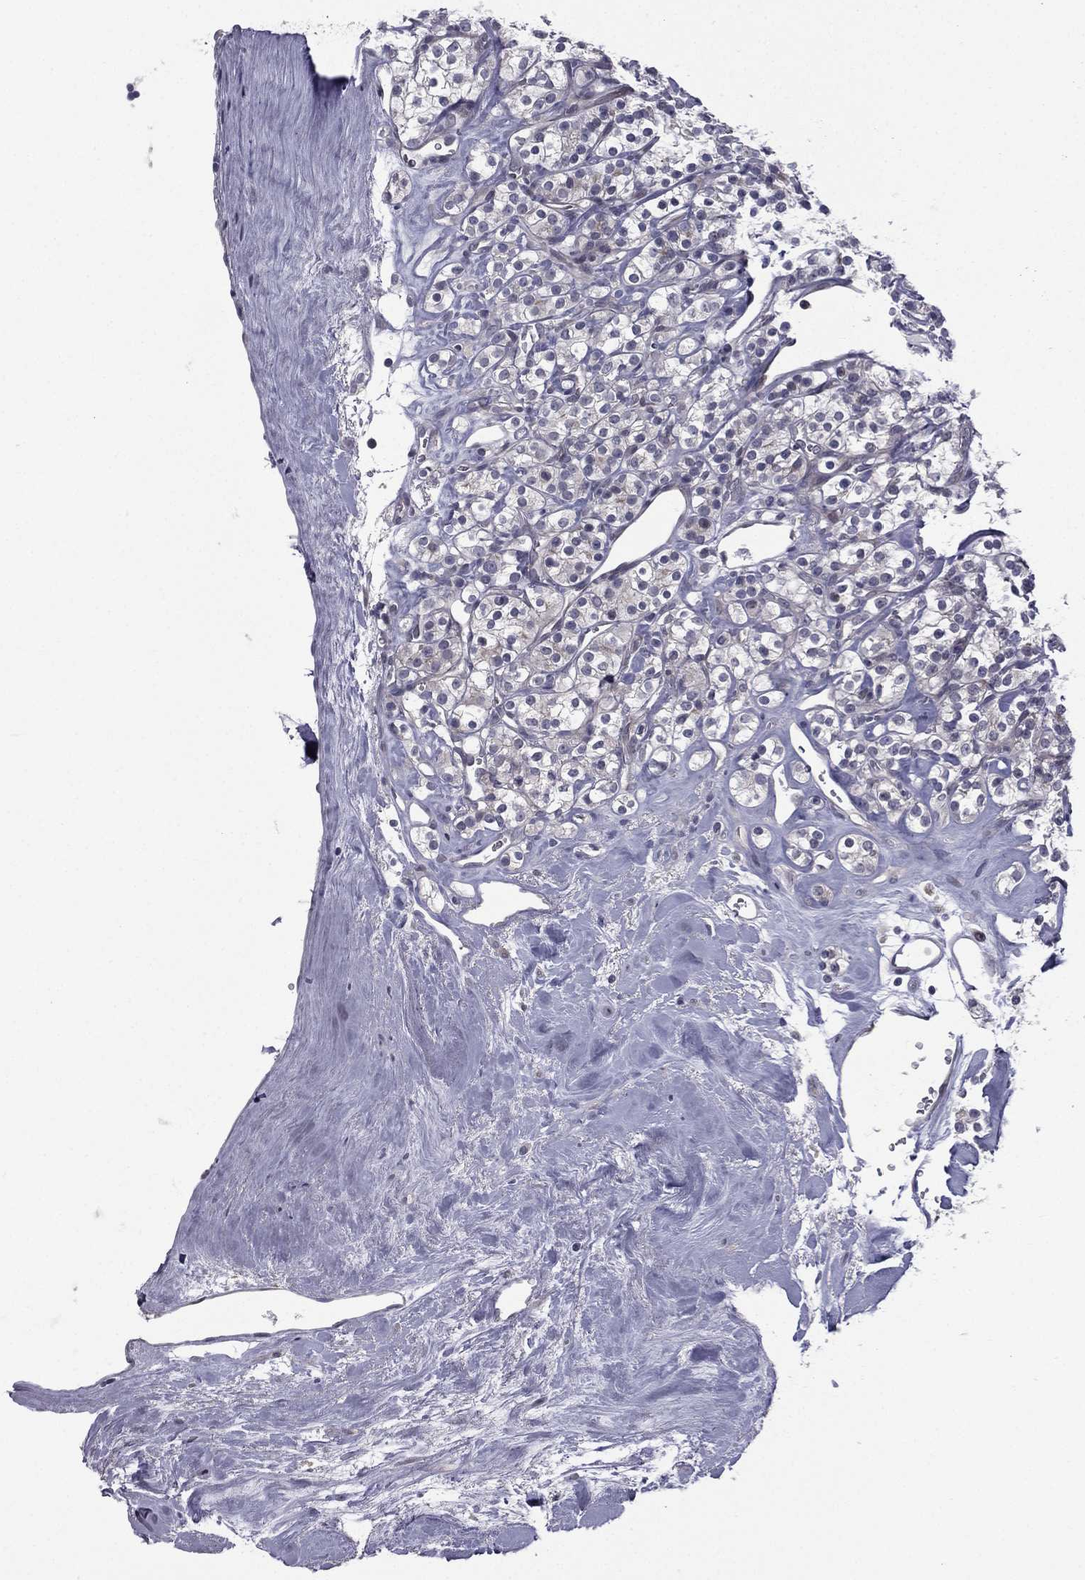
{"staining": {"intensity": "negative", "quantity": "none", "location": "none"}, "tissue": "renal cancer", "cell_type": "Tumor cells", "image_type": "cancer", "snomed": [{"axis": "morphology", "description": "Adenocarcinoma, NOS"}, {"axis": "topography", "description": "Kidney"}], "caption": "Immunohistochemistry (IHC) image of adenocarcinoma (renal) stained for a protein (brown), which demonstrates no positivity in tumor cells.", "gene": "ACTRT2", "patient": {"sex": "male", "age": 77}}